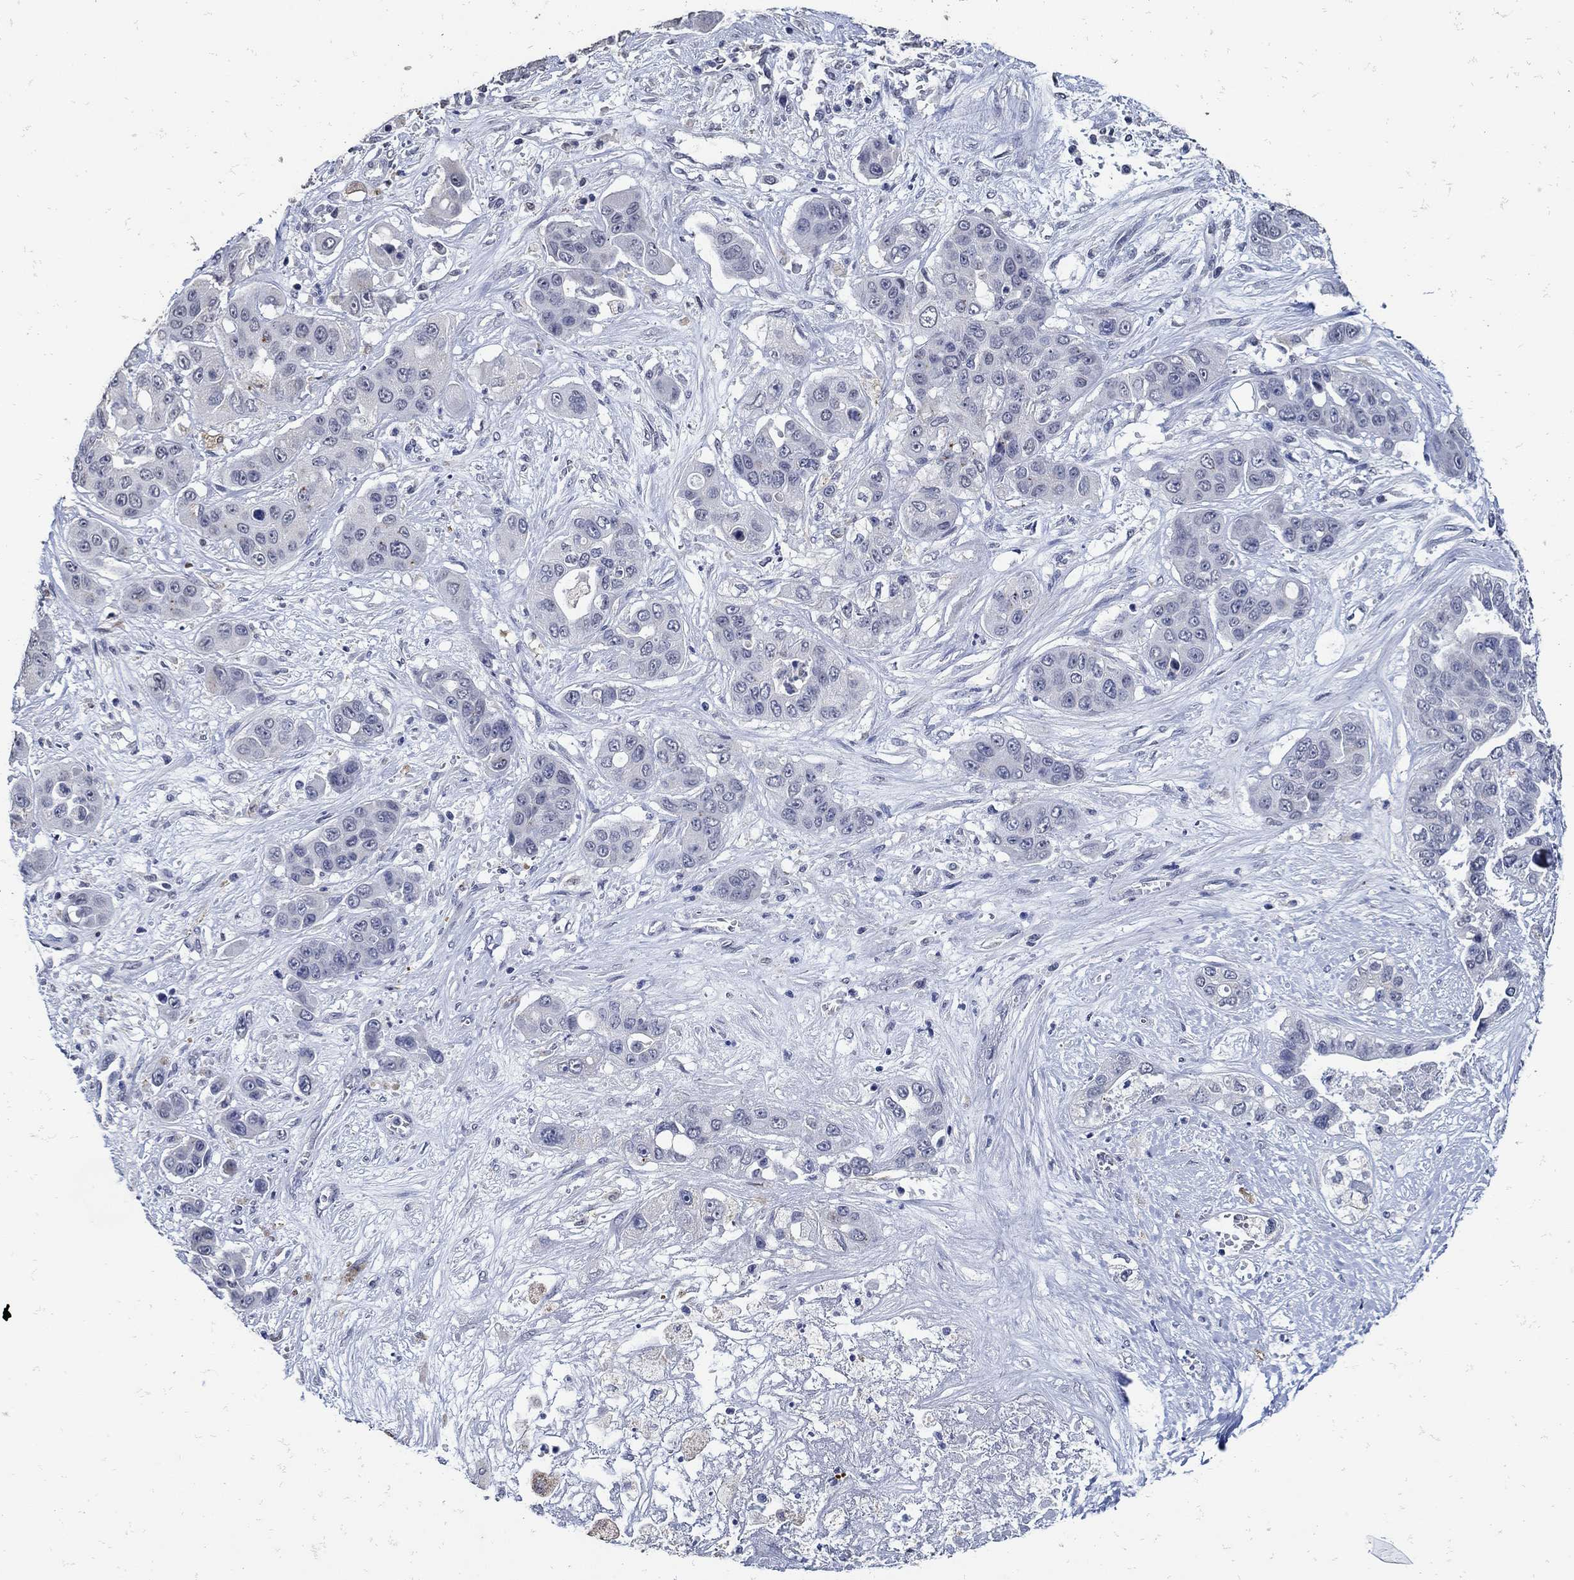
{"staining": {"intensity": "negative", "quantity": "none", "location": "none"}, "tissue": "liver cancer", "cell_type": "Tumor cells", "image_type": "cancer", "snomed": [{"axis": "morphology", "description": "Cholangiocarcinoma"}, {"axis": "topography", "description": "Liver"}], "caption": "Tumor cells show no significant expression in liver cancer.", "gene": "KCNN3", "patient": {"sex": "female", "age": 52}}